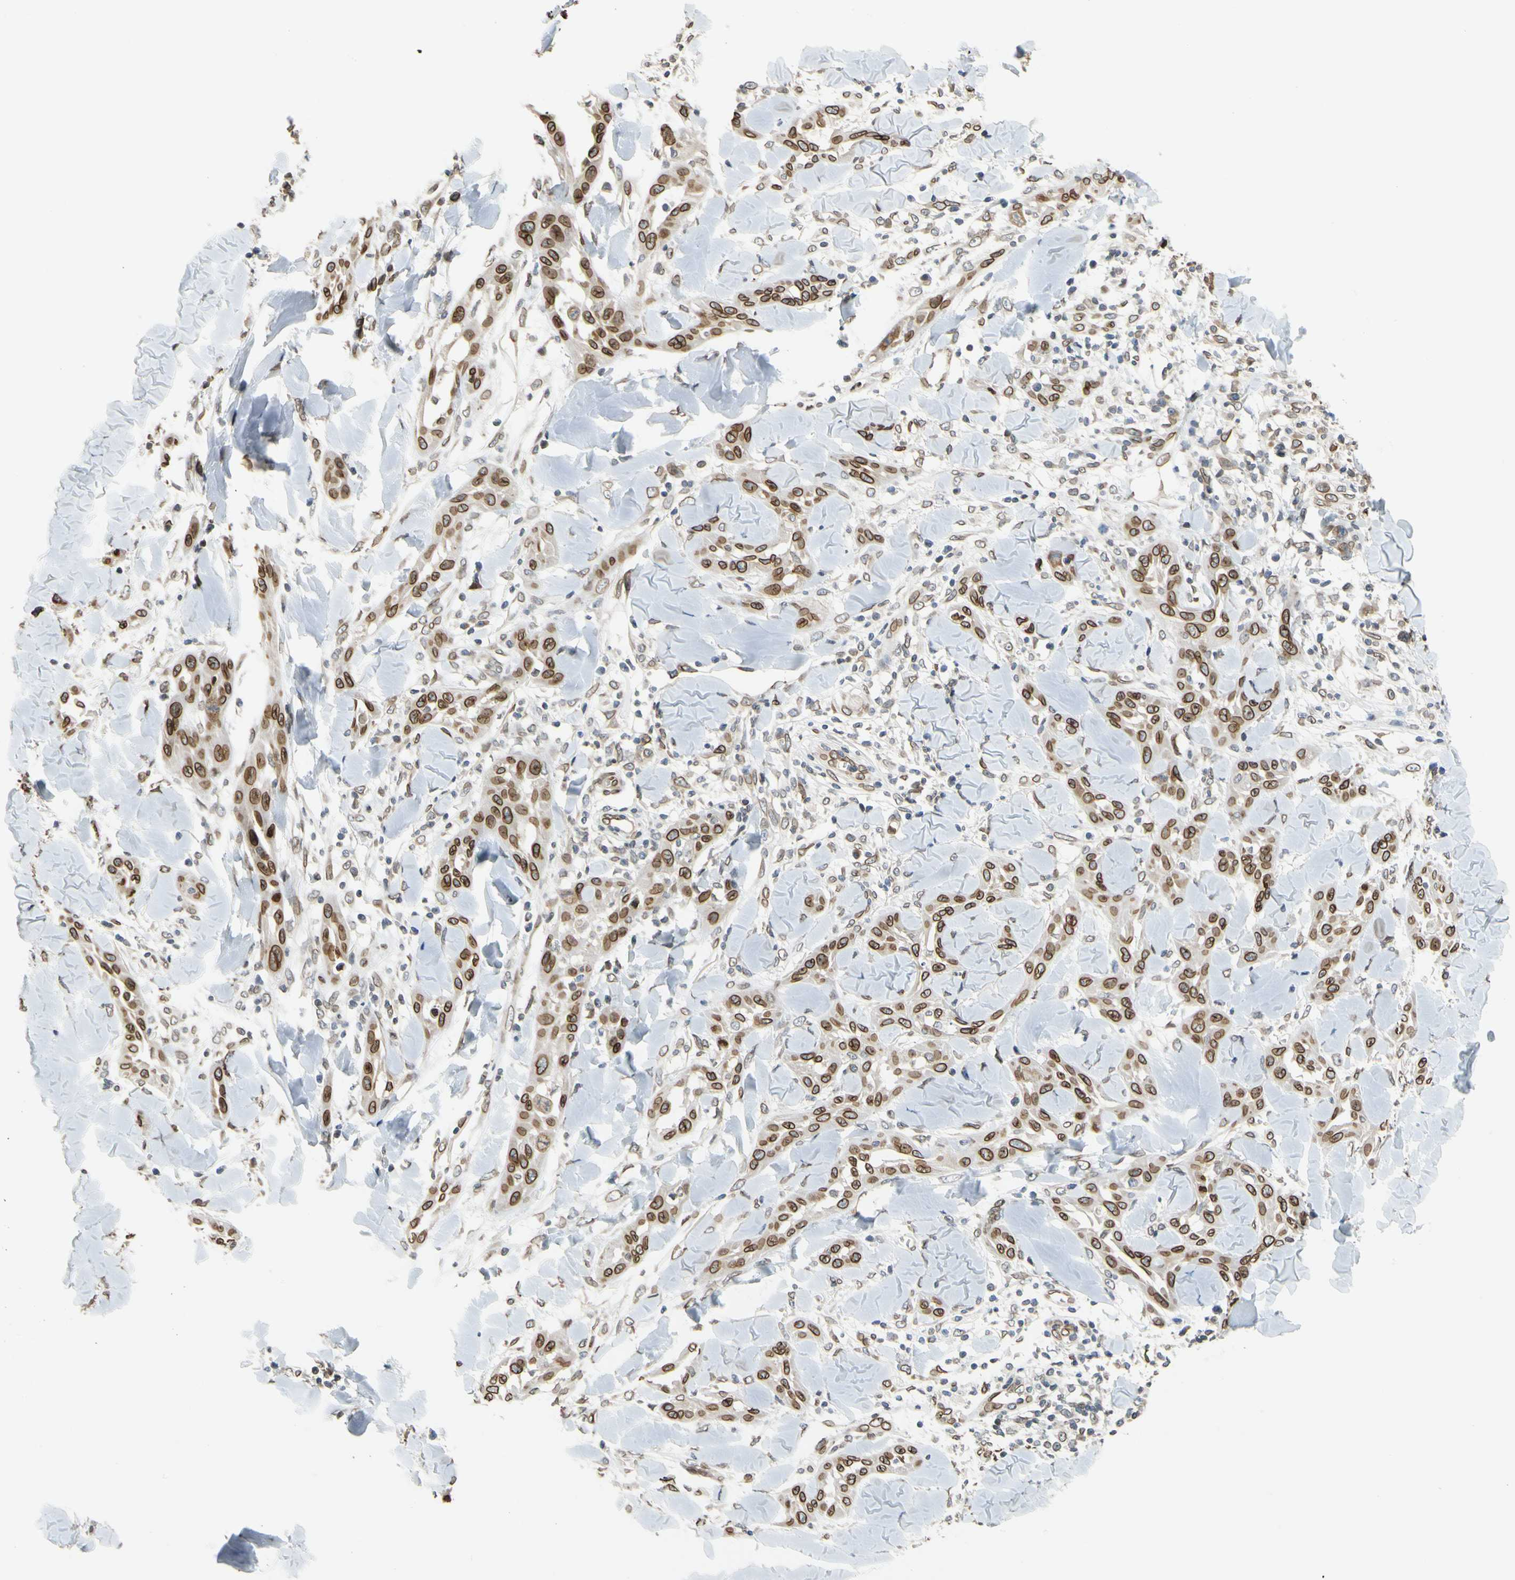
{"staining": {"intensity": "strong", "quantity": ">75%", "location": "cytoplasmic/membranous,nuclear"}, "tissue": "skin cancer", "cell_type": "Tumor cells", "image_type": "cancer", "snomed": [{"axis": "morphology", "description": "Squamous cell carcinoma, NOS"}, {"axis": "topography", "description": "Skin"}], "caption": "An immunohistochemistry (IHC) image of neoplastic tissue is shown. Protein staining in brown shows strong cytoplasmic/membranous and nuclear positivity in skin cancer (squamous cell carcinoma) within tumor cells. Ihc stains the protein in brown and the nuclei are stained blue.", "gene": "SUN1", "patient": {"sex": "male", "age": 24}}